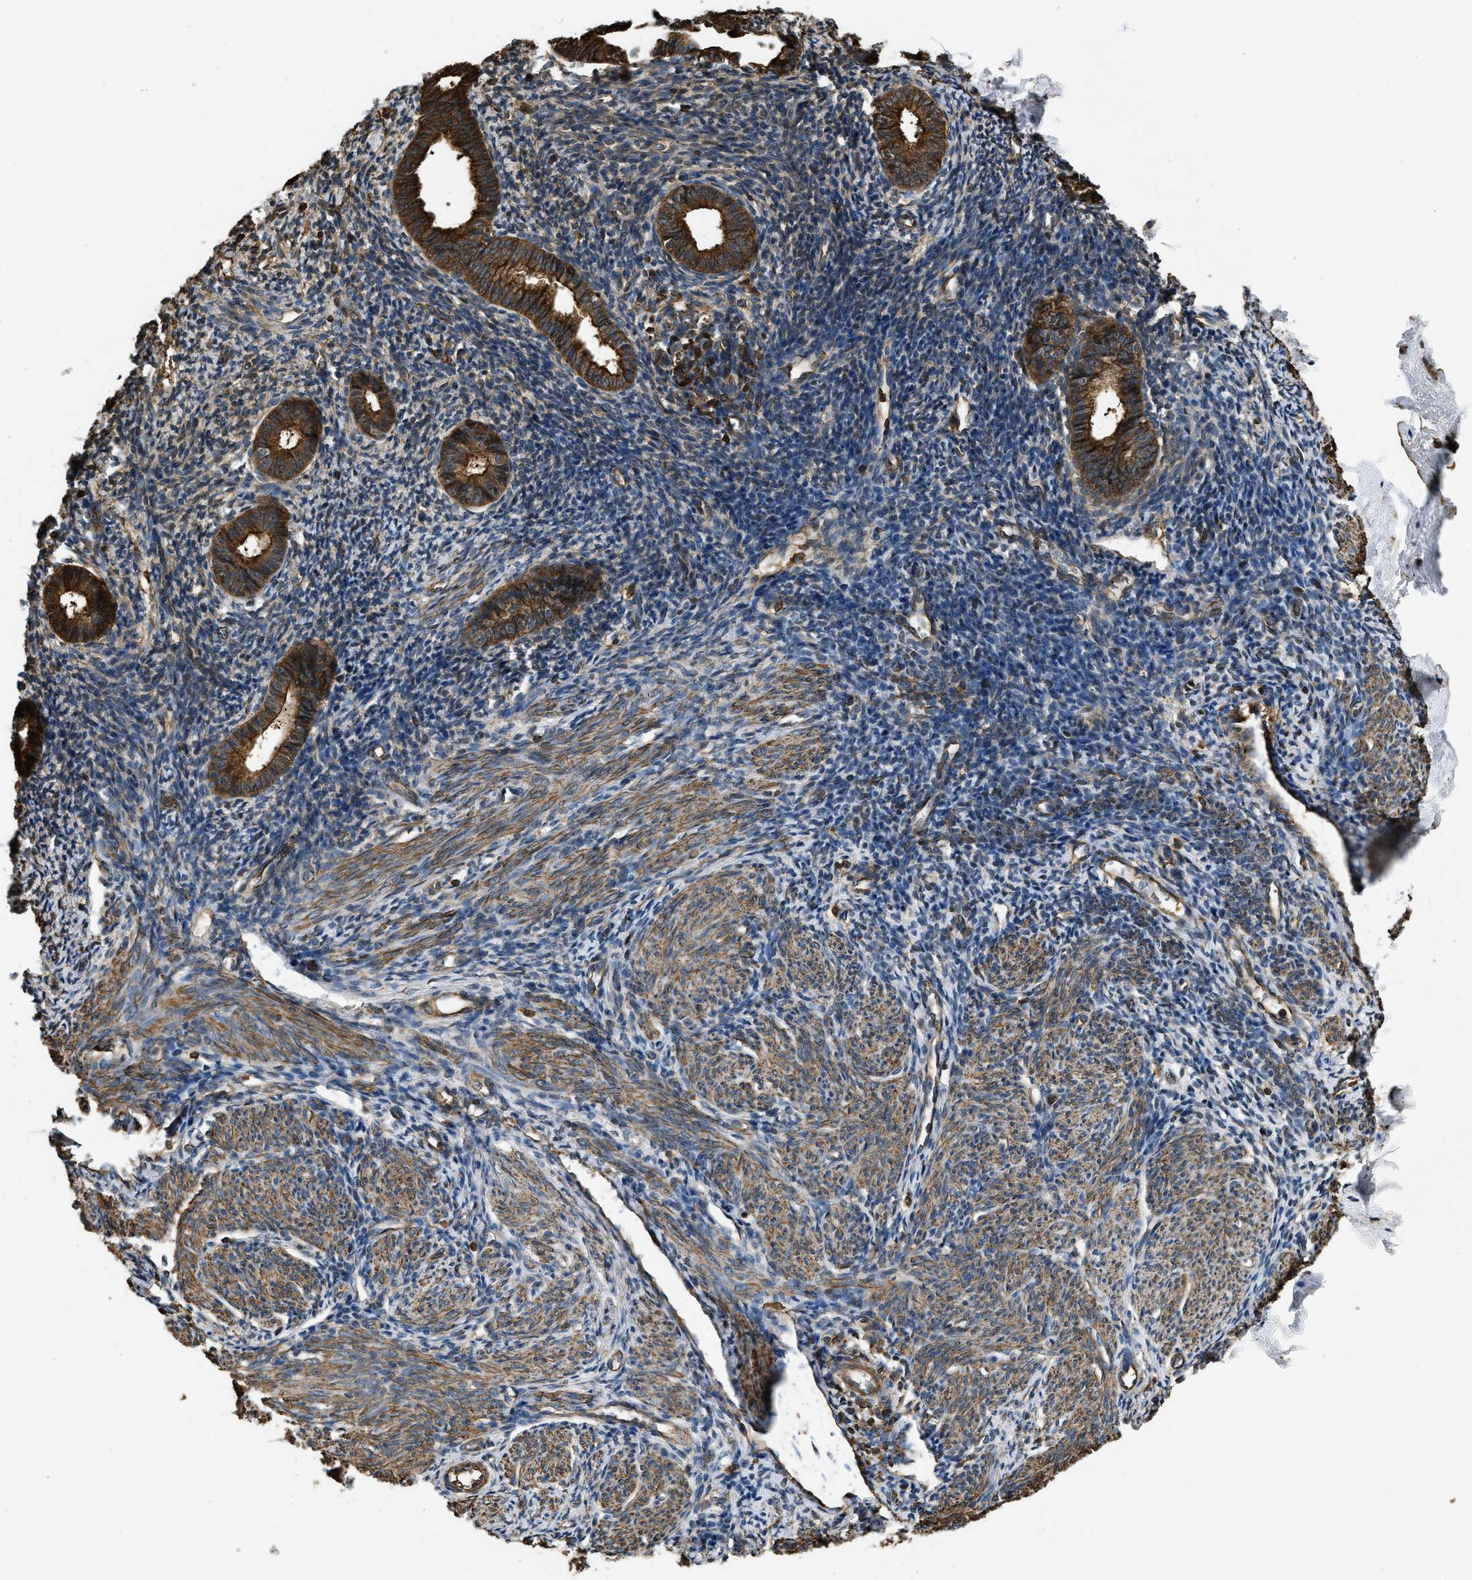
{"staining": {"intensity": "moderate", "quantity": ">75%", "location": "cytoplasmic/membranous"}, "tissue": "endometrium", "cell_type": "Cells in endometrial stroma", "image_type": "normal", "snomed": [{"axis": "morphology", "description": "Normal tissue, NOS"}, {"axis": "morphology", "description": "Adenocarcinoma, NOS"}, {"axis": "topography", "description": "Endometrium"}], "caption": "Immunohistochemistry of unremarkable endometrium exhibits medium levels of moderate cytoplasmic/membranous expression in about >75% of cells in endometrial stroma.", "gene": "YARS1", "patient": {"sex": "female", "age": 57}}